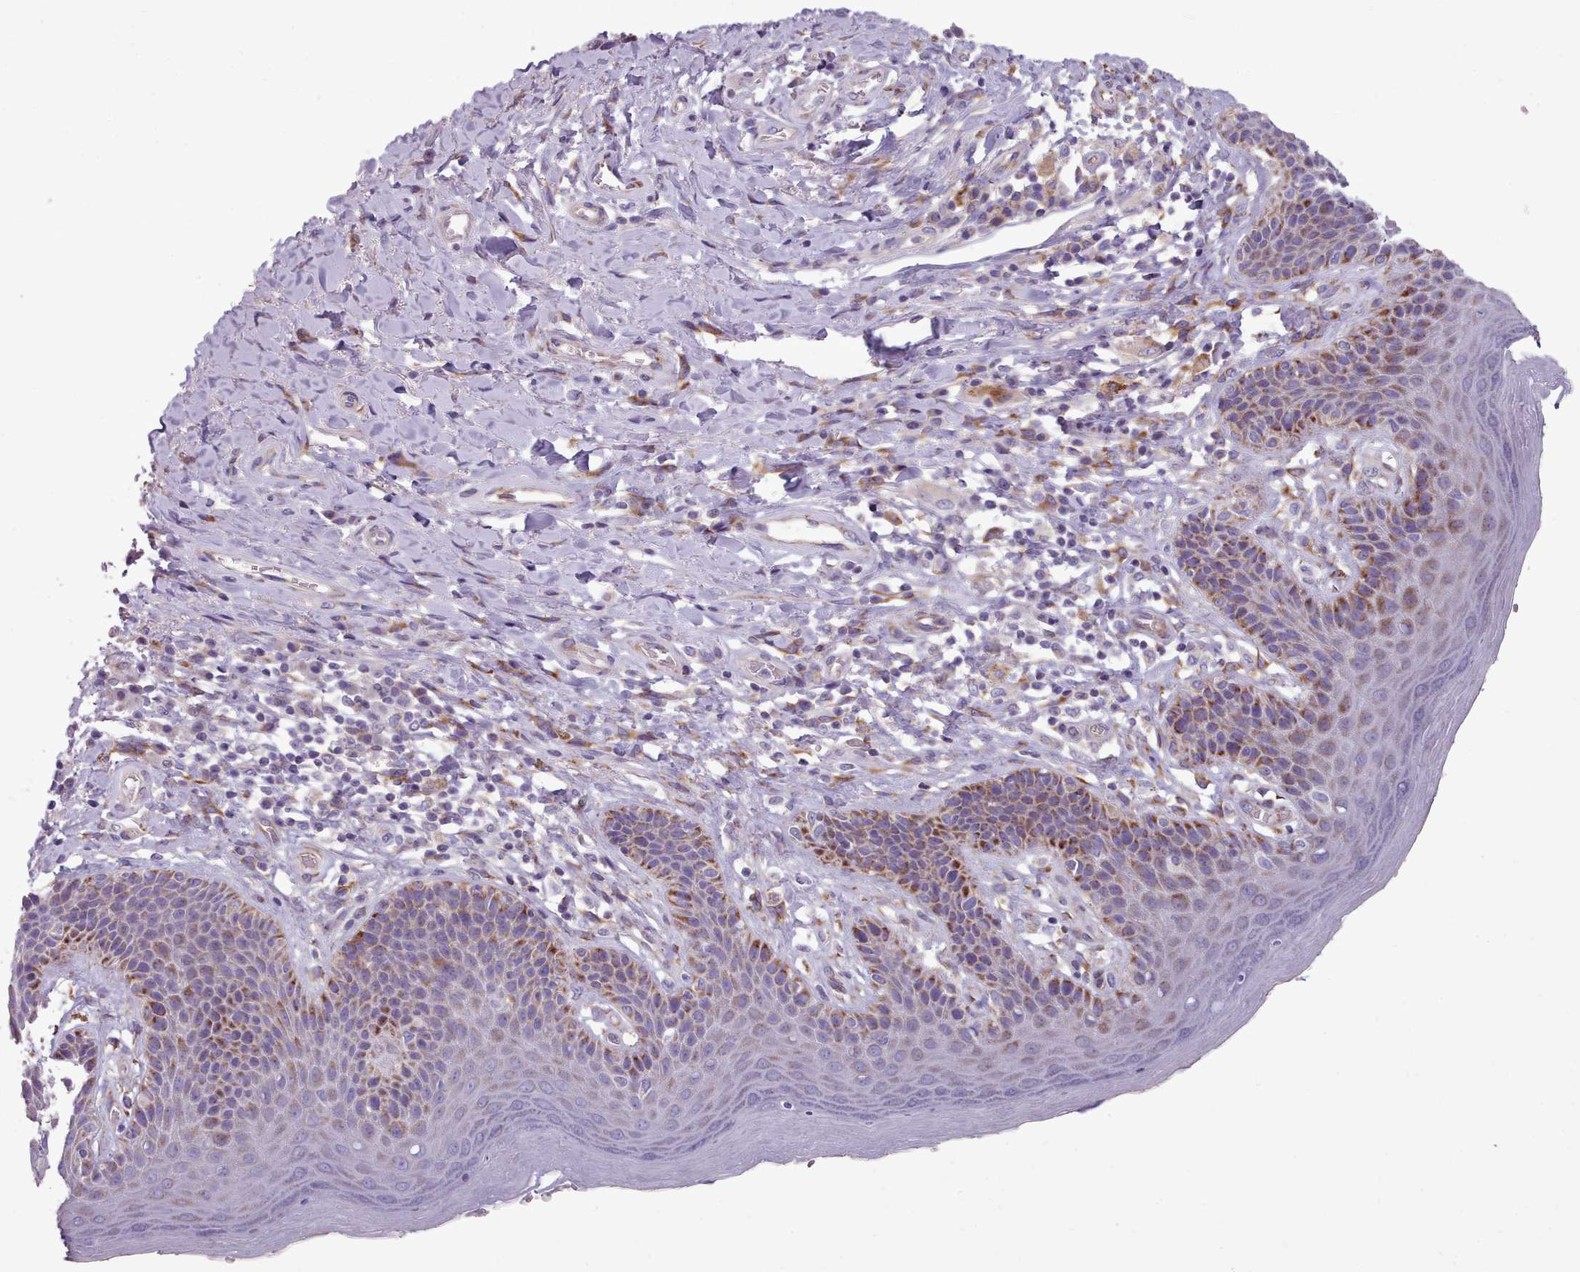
{"staining": {"intensity": "moderate", "quantity": "<25%", "location": "cytoplasmic/membranous"}, "tissue": "skin", "cell_type": "Epidermal cells", "image_type": "normal", "snomed": [{"axis": "morphology", "description": "Normal tissue, NOS"}, {"axis": "topography", "description": "Anal"}], "caption": "DAB (3,3'-diaminobenzidine) immunohistochemical staining of normal skin demonstrates moderate cytoplasmic/membranous protein positivity in about <25% of epidermal cells.", "gene": "FKBP10", "patient": {"sex": "female", "age": 89}}